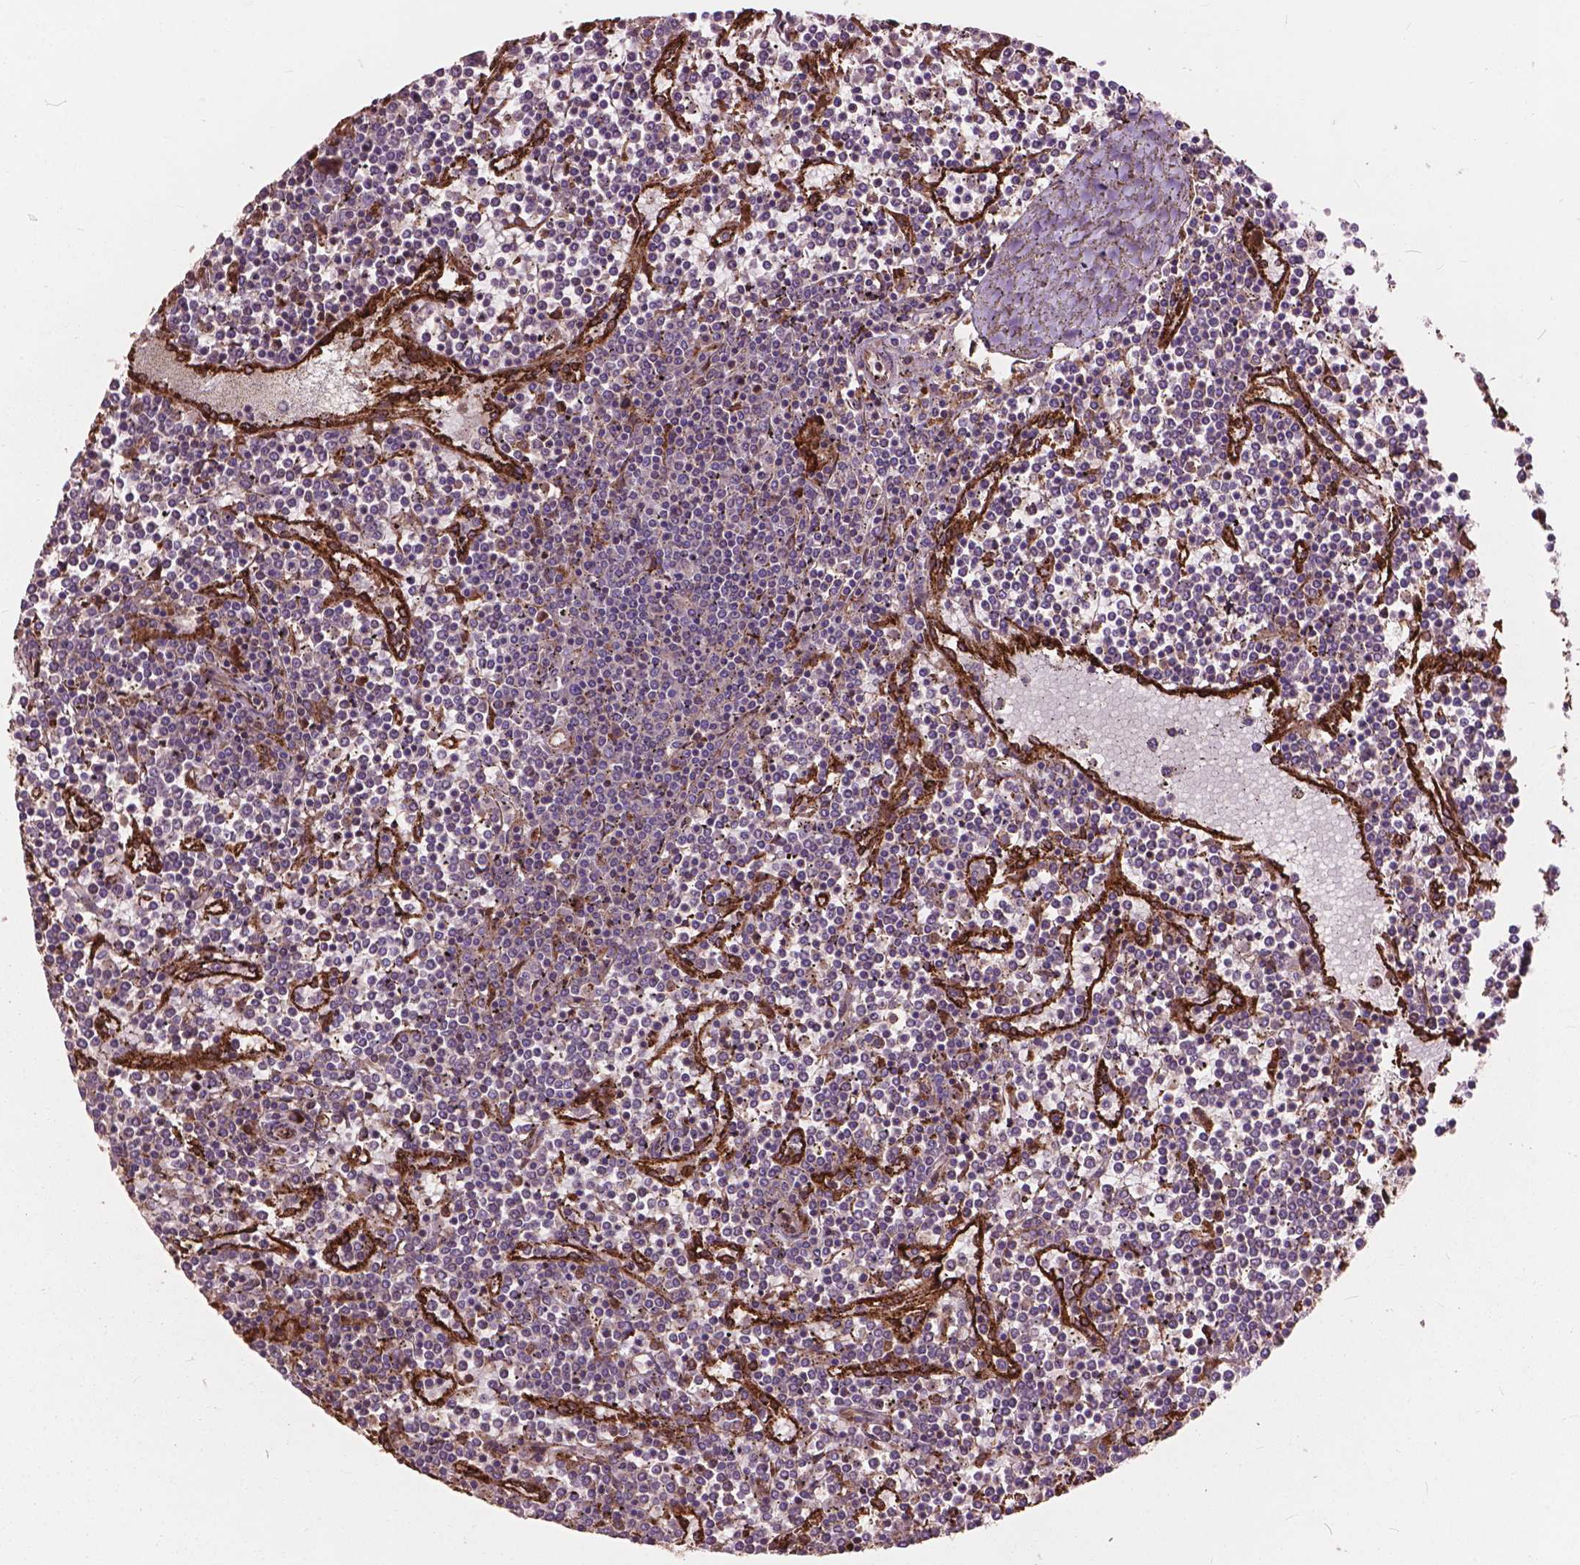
{"staining": {"intensity": "negative", "quantity": "none", "location": "none"}, "tissue": "lymphoma", "cell_type": "Tumor cells", "image_type": "cancer", "snomed": [{"axis": "morphology", "description": "Malignant lymphoma, non-Hodgkin's type, Low grade"}, {"axis": "topography", "description": "Spleen"}], "caption": "Lymphoma stained for a protein using immunohistochemistry (IHC) reveals no staining tumor cells.", "gene": "FNIP1", "patient": {"sex": "female", "age": 19}}